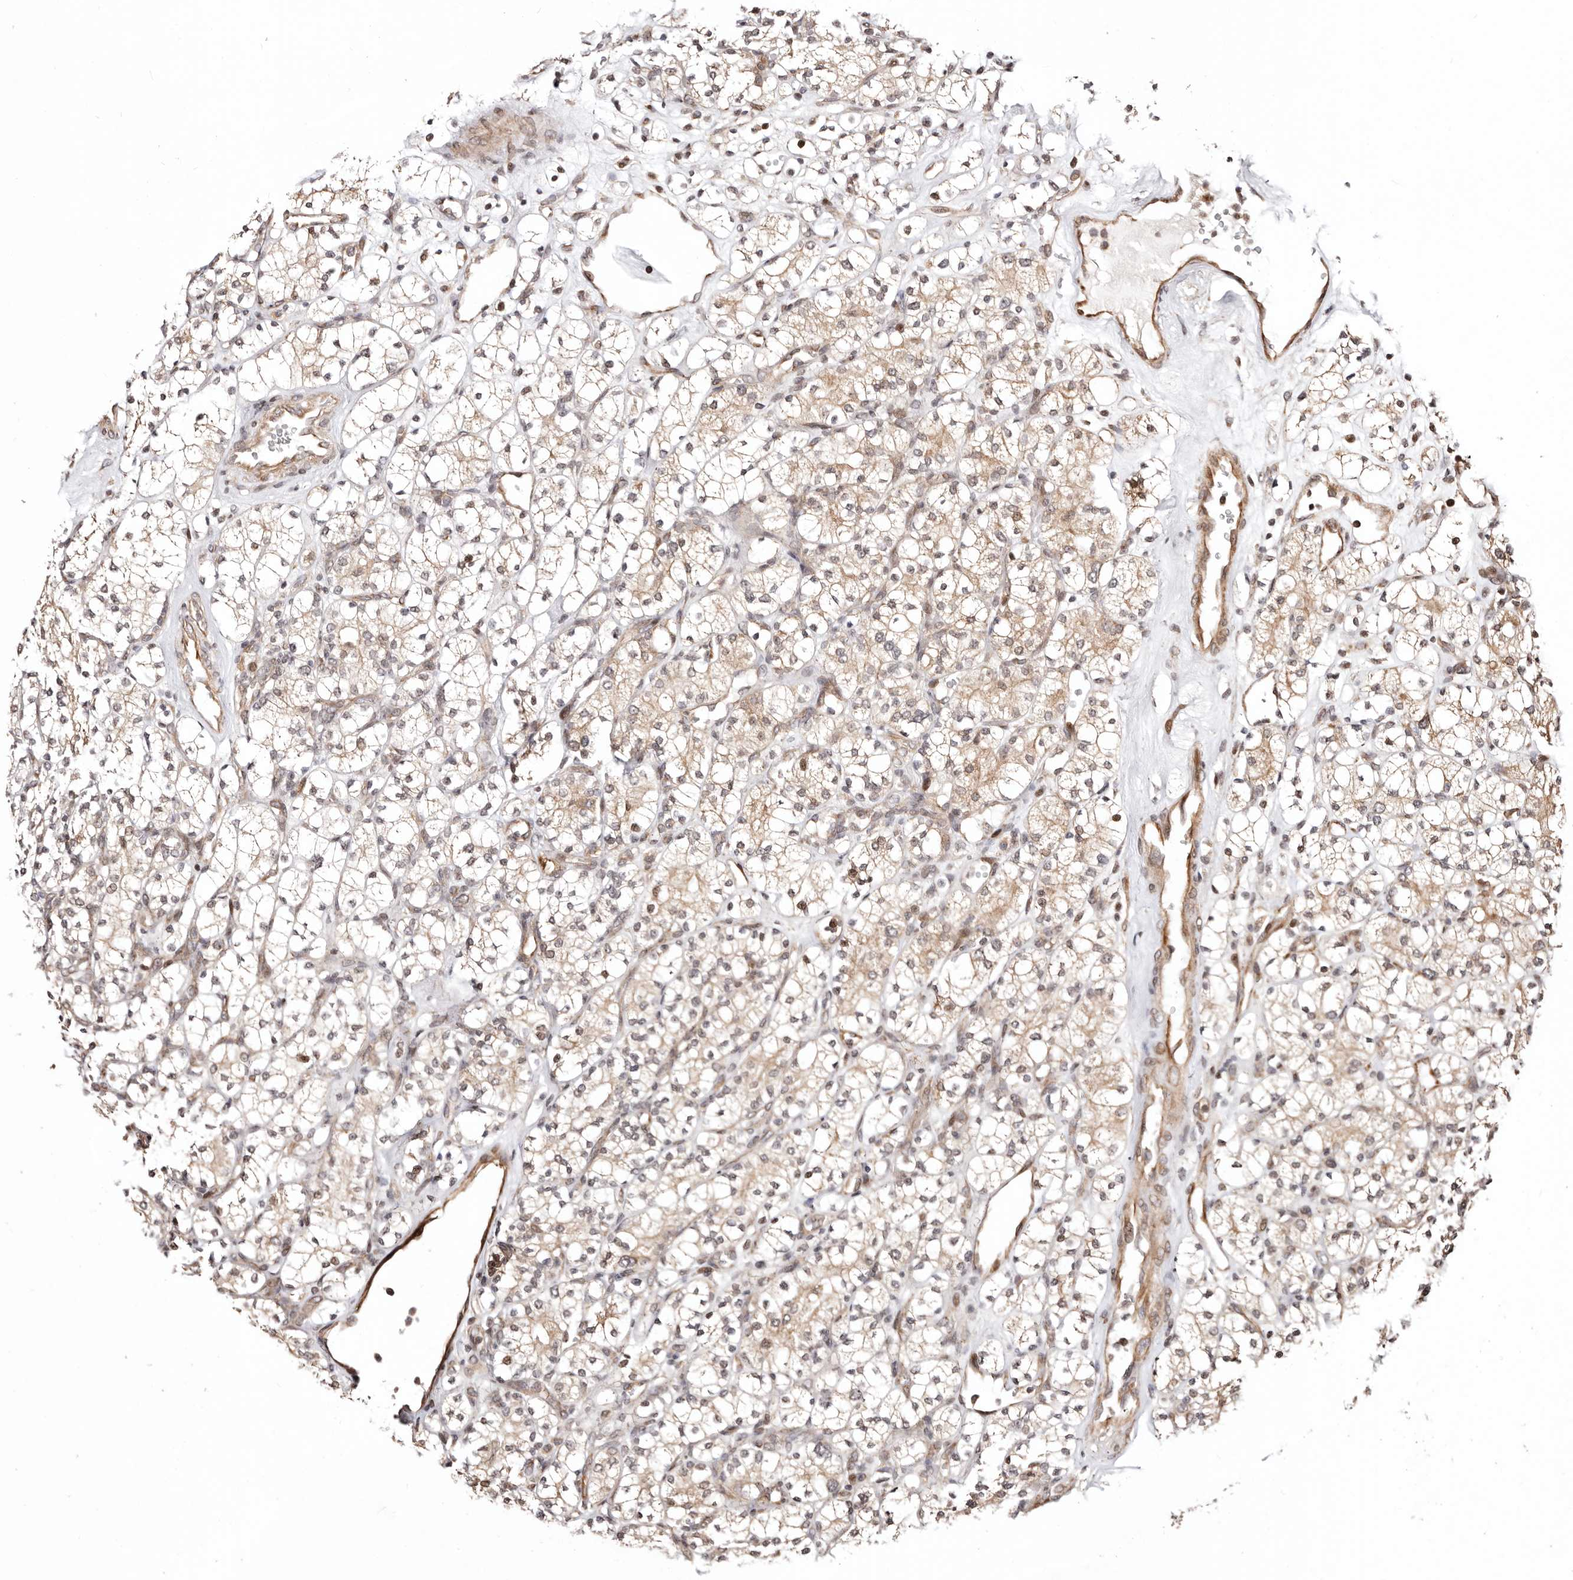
{"staining": {"intensity": "weak", "quantity": "25%-75%", "location": "cytoplasmic/membranous"}, "tissue": "renal cancer", "cell_type": "Tumor cells", "image_type": "cancer", "snomed": [{"axis": "morphology", "description": "Adenocarcinoma, NOS"}, {"axis": "topography", "description": "Kidney"}], "caption": "This is a photomicrograph of IHC staining of renal adenocarcinoma, which shows weak positivity in the cytoplasmic/membranous of tumor cells.", "gene": "HIVEP3", "patient": {"sex": "male", "age": 77}}